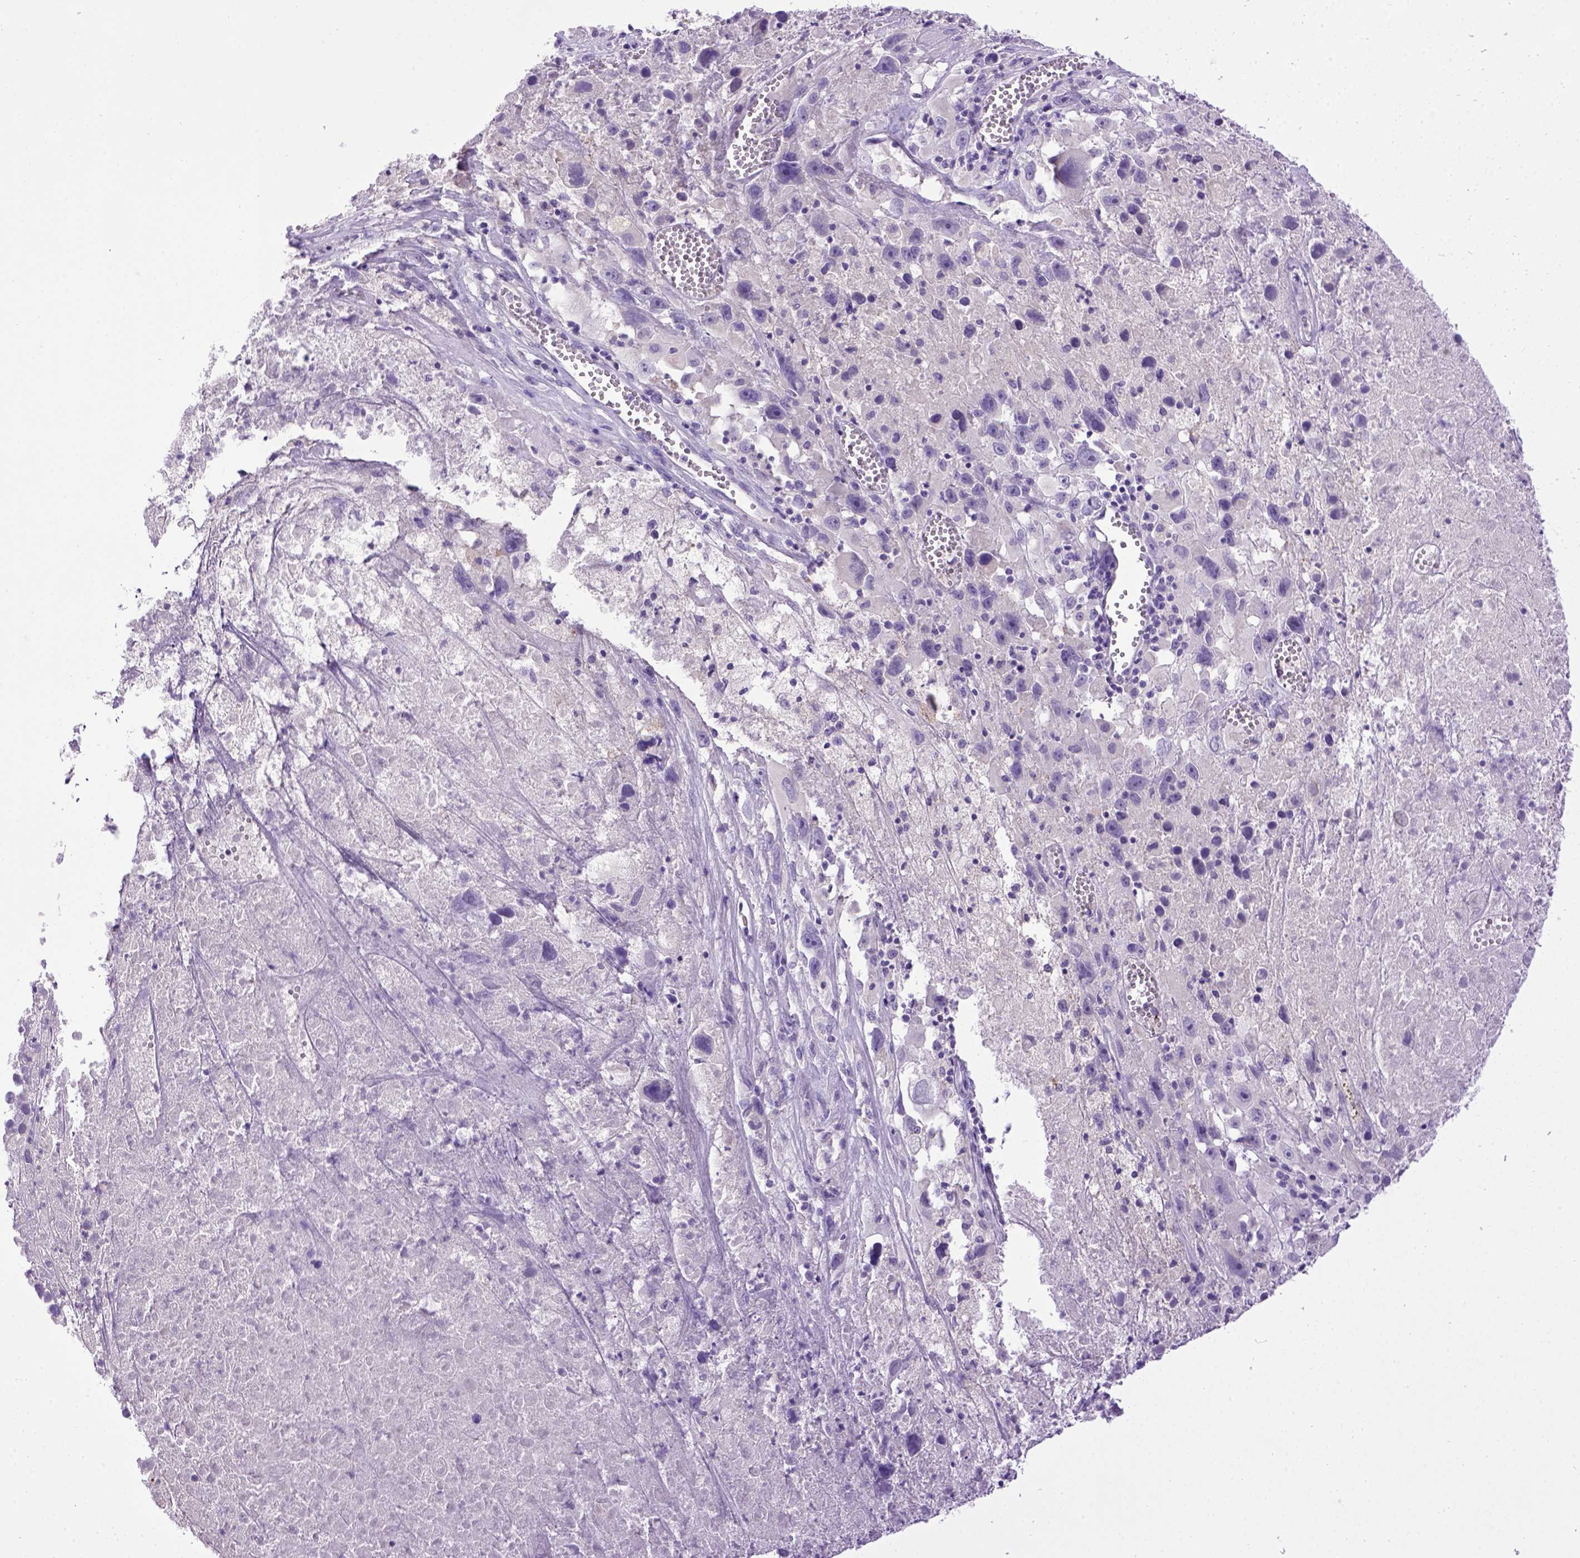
{"staining": {"intensity": "negative", "quantity": "none", "location": "none"}, "tissue": "melanoma", "cell_type": "Tumor cells", "image_type": "cancer", "snomed": [{"axis": "morphology", "description": "Malignant melanoma, Metastatic site"}, {"axis": "topography", "description": "Lymph node"}], "caption": "Human melanoma stained for a protein using immunohistochemistry displays no positivity in tumor cells.", "gene": "CDH1", "patient": {"sex": "male", "age": 50}}